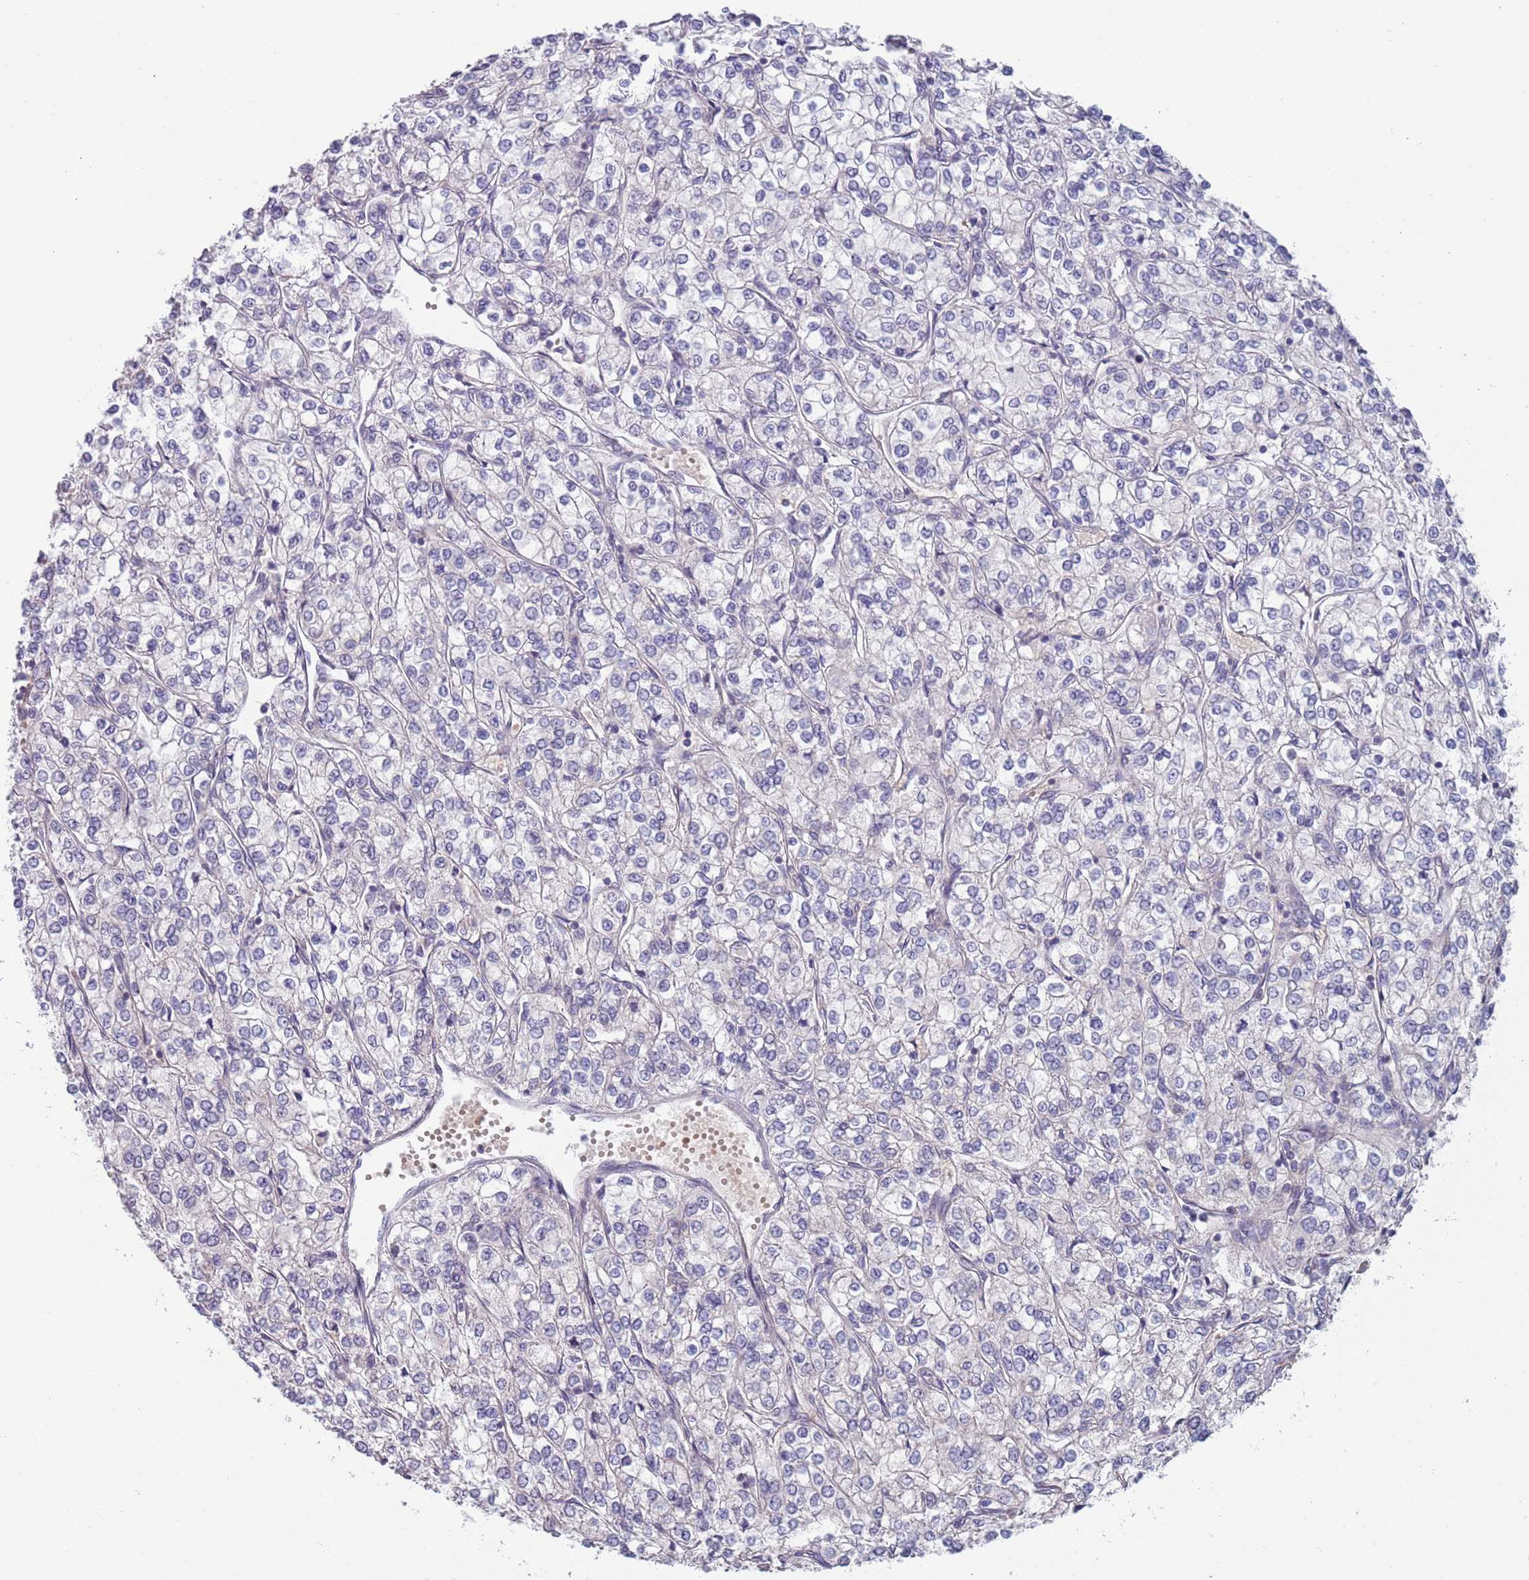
{"staining": {"intensity": "negative", "quantity": "none", "location": "none"}, "tissue": "renal cancer", "cell_type": "Tumor cells", "image_type": "cancer", "snomed": [{"axis": "morphology", "description": "Adenocarcinoma, NOS"}, {"axis": "topography", "description": "Kidney"}], "caption": "This image is of renal cancer (adenocarcinoma) stained with IHC to label a protein in brown with the nuclei are counter-stained blue. There is no staining in tumor cells.", "gene": "CLNS1A", "patient": {"sex": "male", "age": 80}}